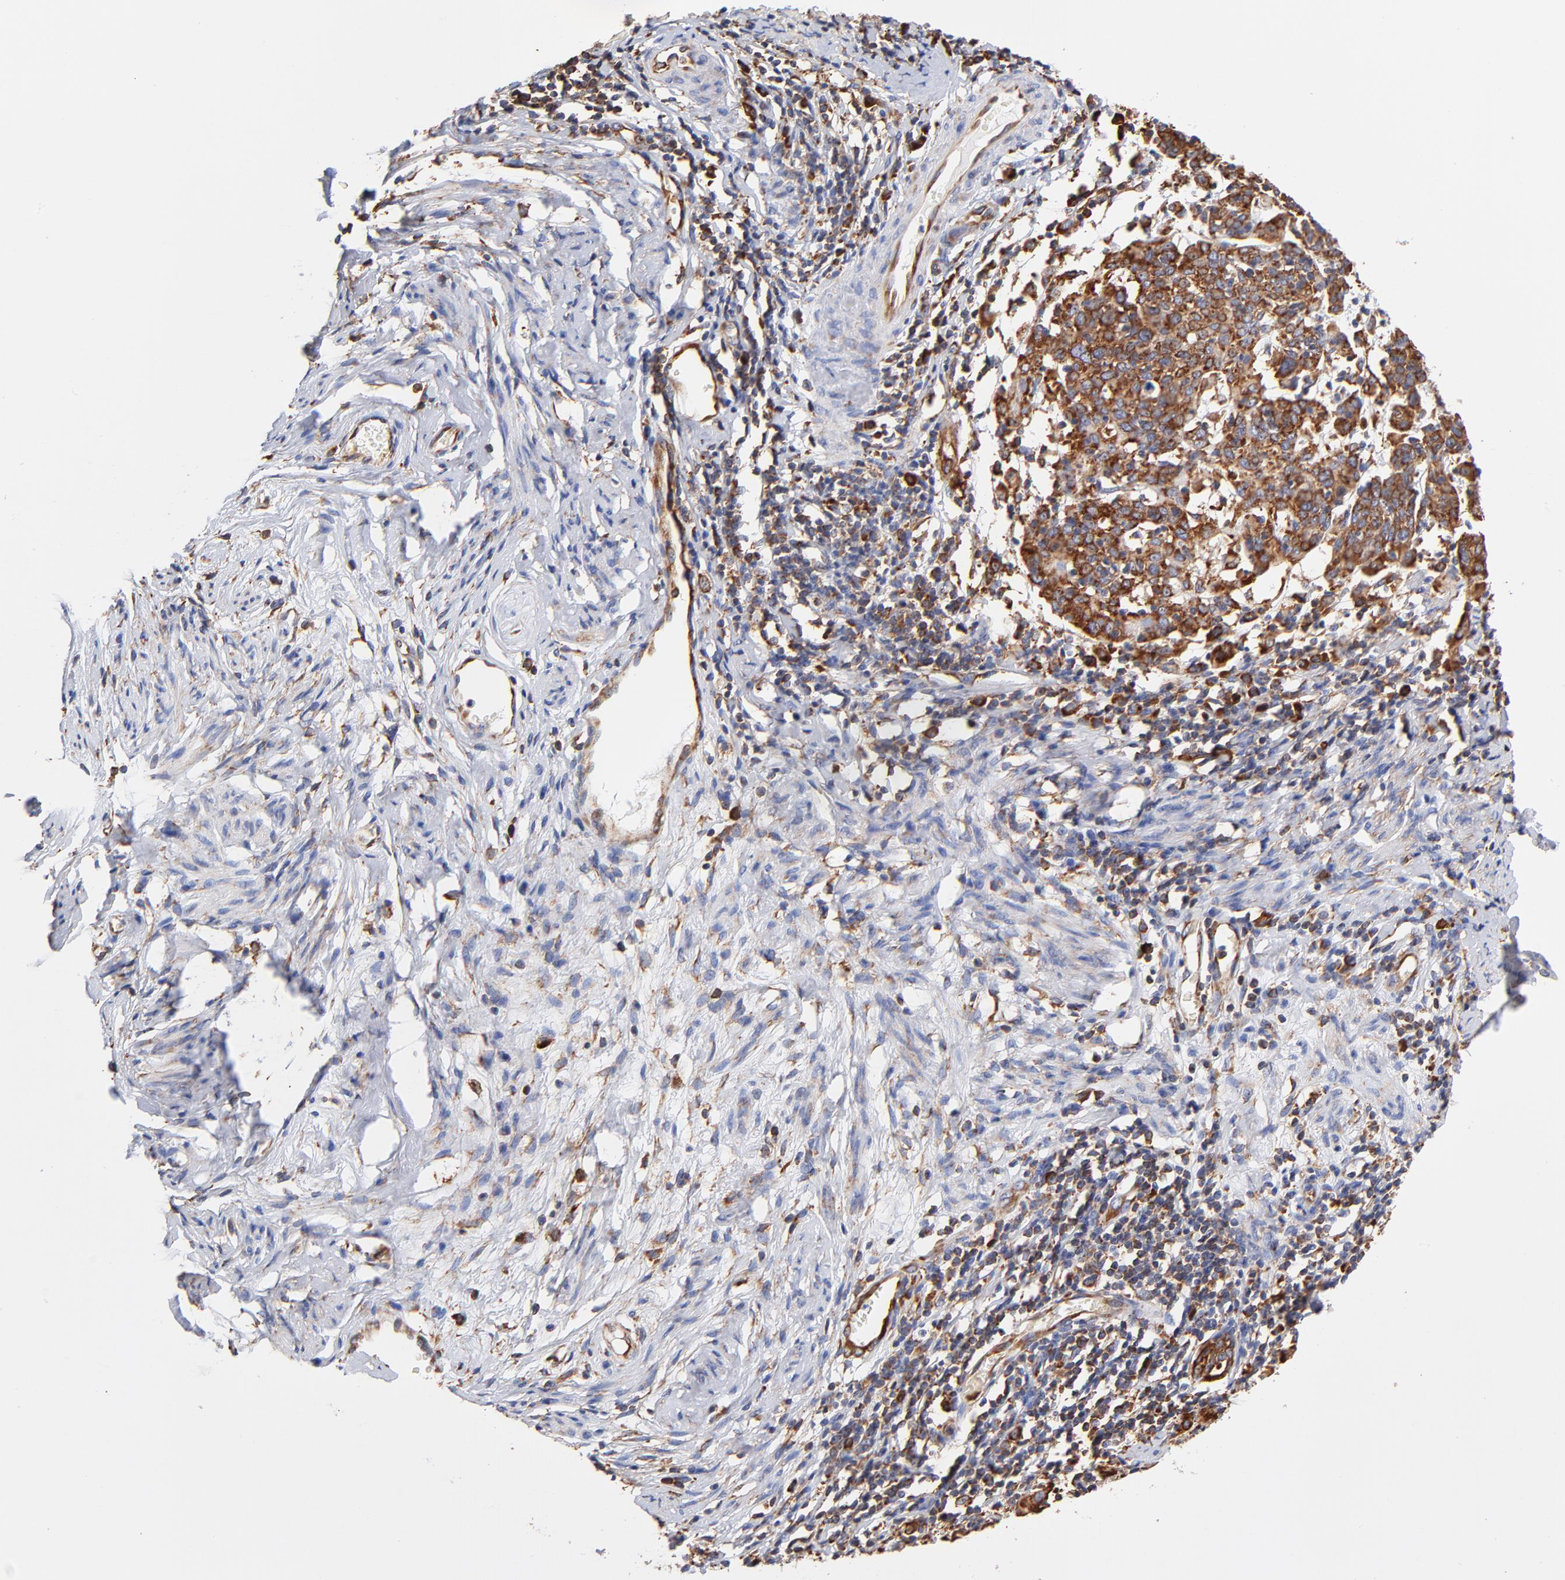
{"staining": {"intensity": "strong", "quantity": ">75%", "location": "cytoplasmic/membranous"}, "tissue": "cervical cancer", "cell_type": "Tumor cells", "image_type": "cancer", "snomed": [{"axis": "morphology", "description": "Normal tissue, NOS"}, {"axis": "morphology", "description": "Squamous cell carcinoma, NOS"}, {"axis": "topography", "description": "Cervix"}], "caption": "Immunohistochemical staining of human cervical cancer exhibits high levels of strong cytoplasmic/membranous protein staining in about >75% of tumor cells.", "gene": "RPL27", "patient": {"sex": "female", "age": 67}}